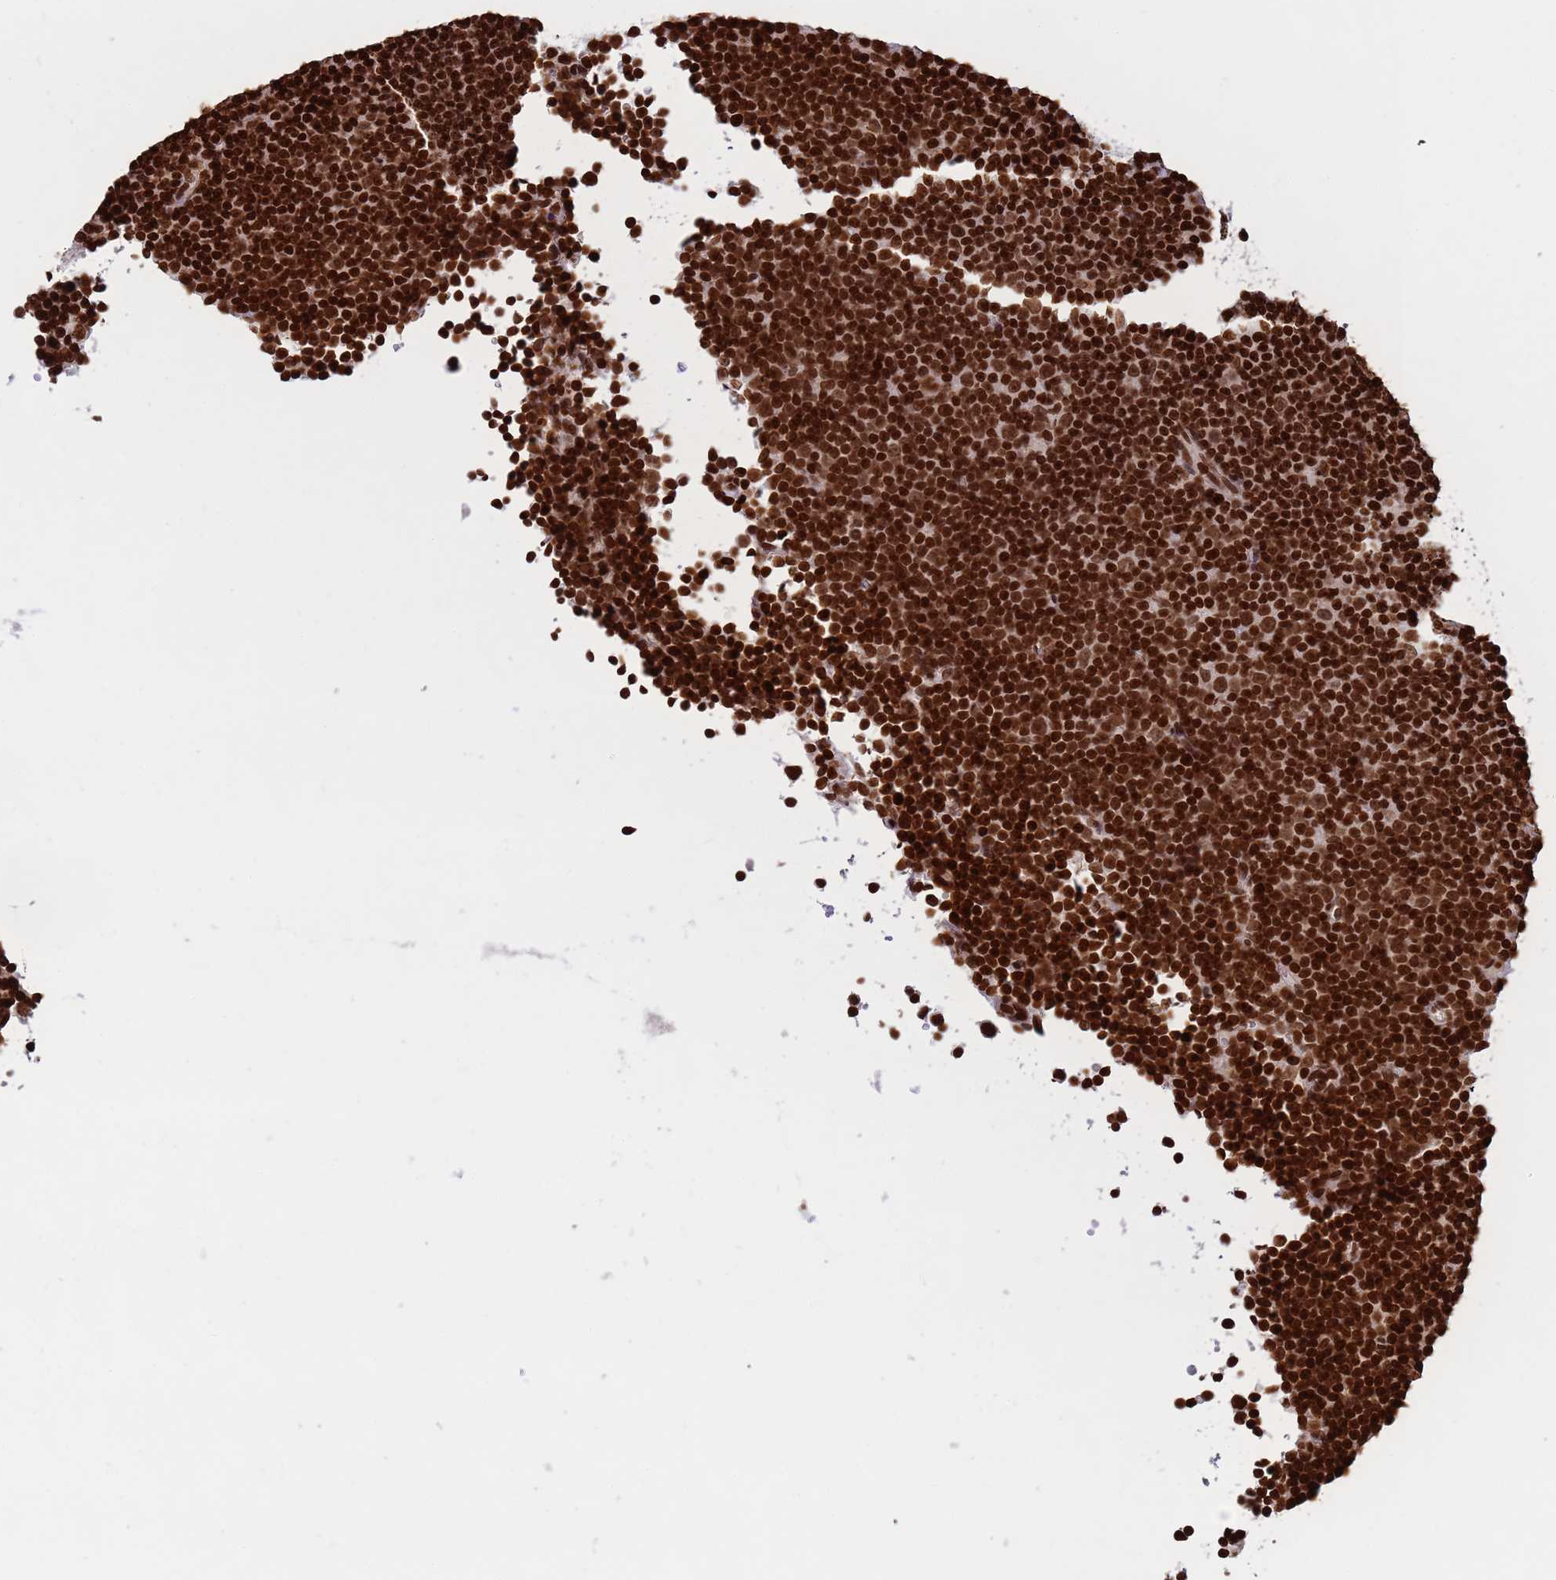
{"staining": {"intensity": "strong", "quantity": ">75%", "location": "nuclear"}, "tissue": "lymphoma", "cell_type": "Tumor cells", "image_type": "cancer", "snomed": [{"axis": "morphology", "description": "Malignant lymphoma, non-Hodgkin's type, Low grade"}, {"axis": "topography", "description": "Lymph node"}], "caption": "High-magnification brightfield microscopy of malignant lymphoma, non-Hodgkin's type (low-grade) stained with DAB (brown) and counterstained with hematoxylin (blue). tumor cells exhibit strong nuclear expression is seen in approximately>75% of cells.", "gene": "H3-3B", "patient": {"sex": "female", "age": 67}}